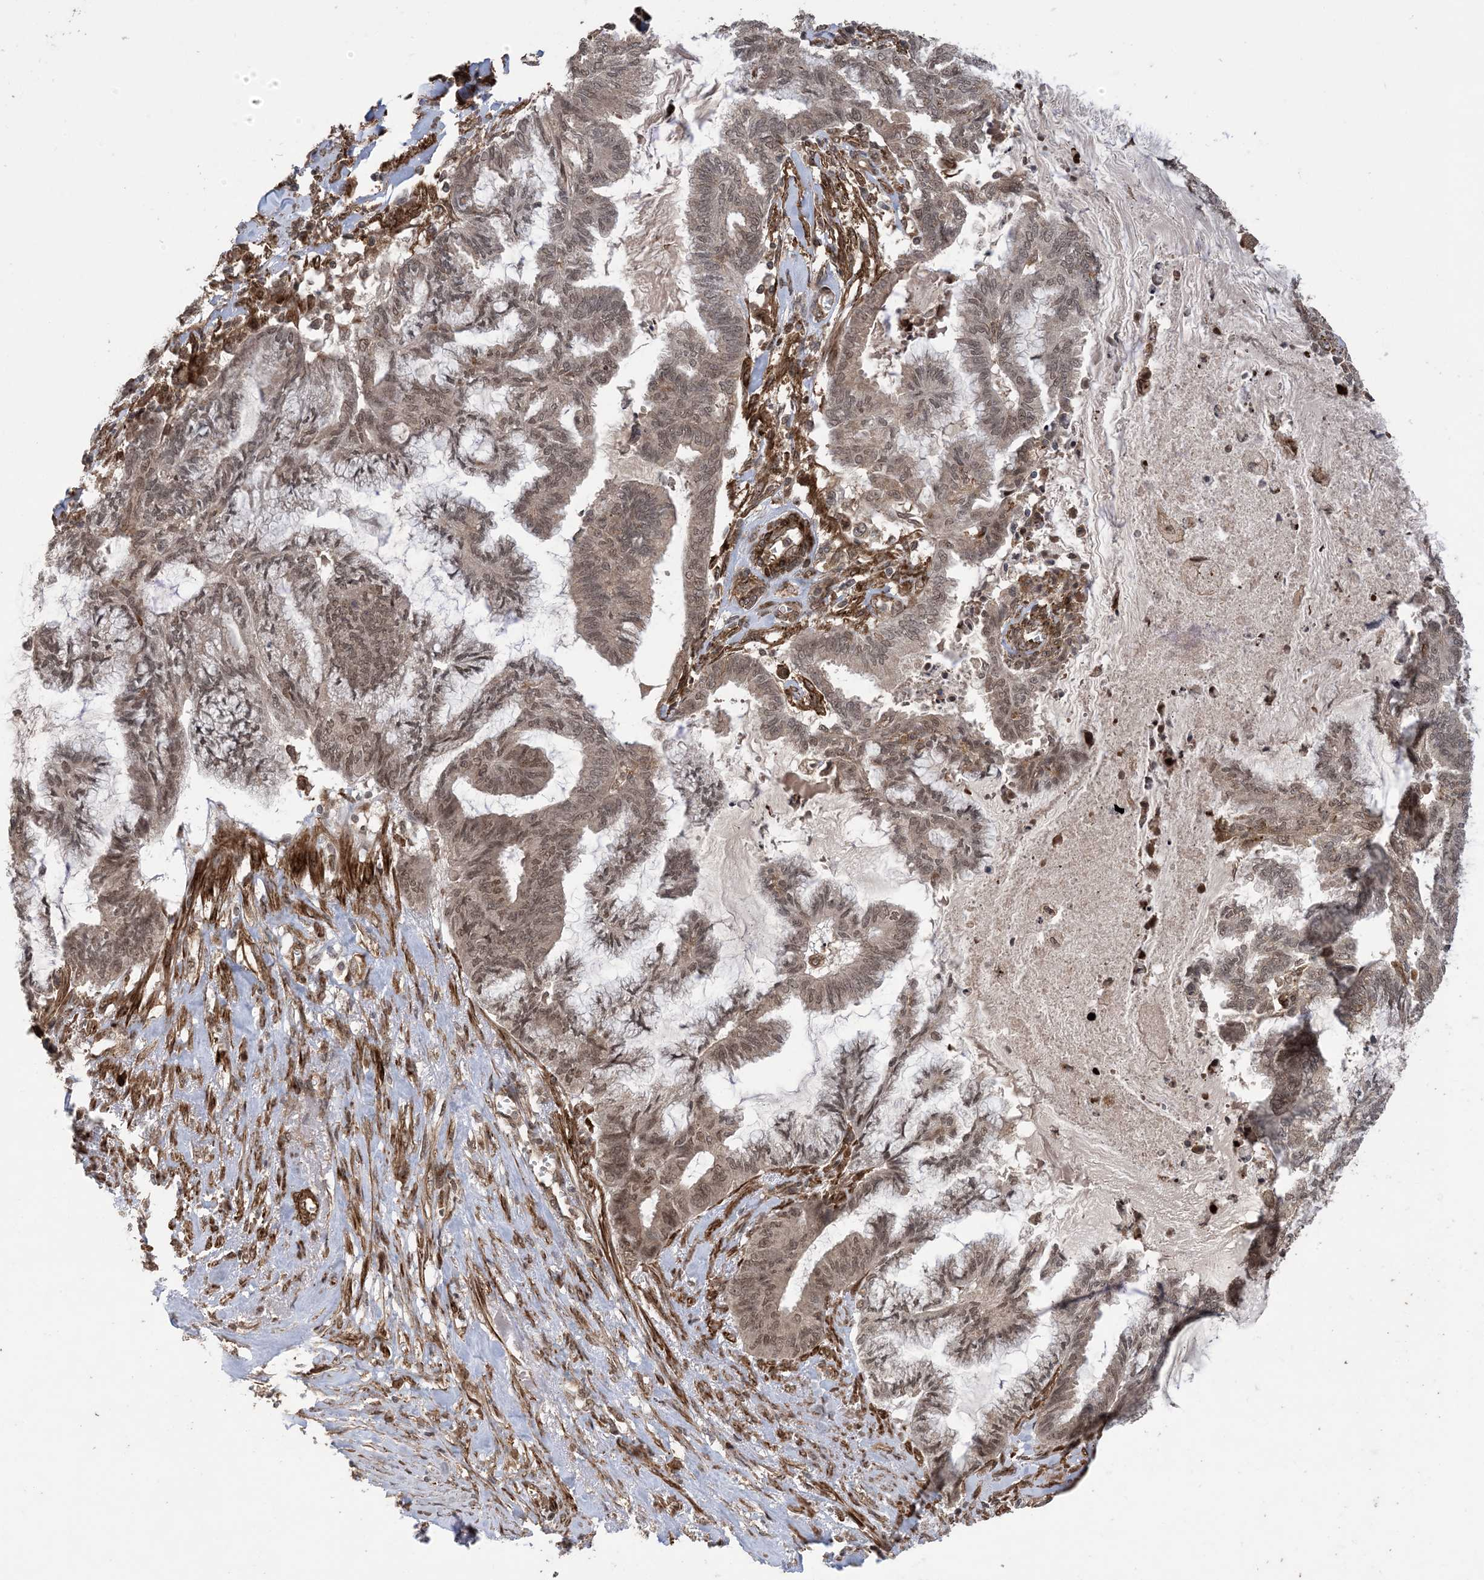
{"staining": {"intensity": "moderate", "quantity": ">75%", "location": "nuclear"}, "tissue": "endometrial cancer", "cell_type": "Tumor cells", "image_type": "cancer", "snomed": [{"axis": "morphology", "description": "Adenocarcinoma, NOS"}, {"axis": "topography", "description": "Endometrium"}], "caption": "A brown stain labels moderate nuclear staining of a protein in endometrial adenocarcinoma tumor cells.", "gene": "ZNF511", "patient": {"sex": "female", "age": 86}}